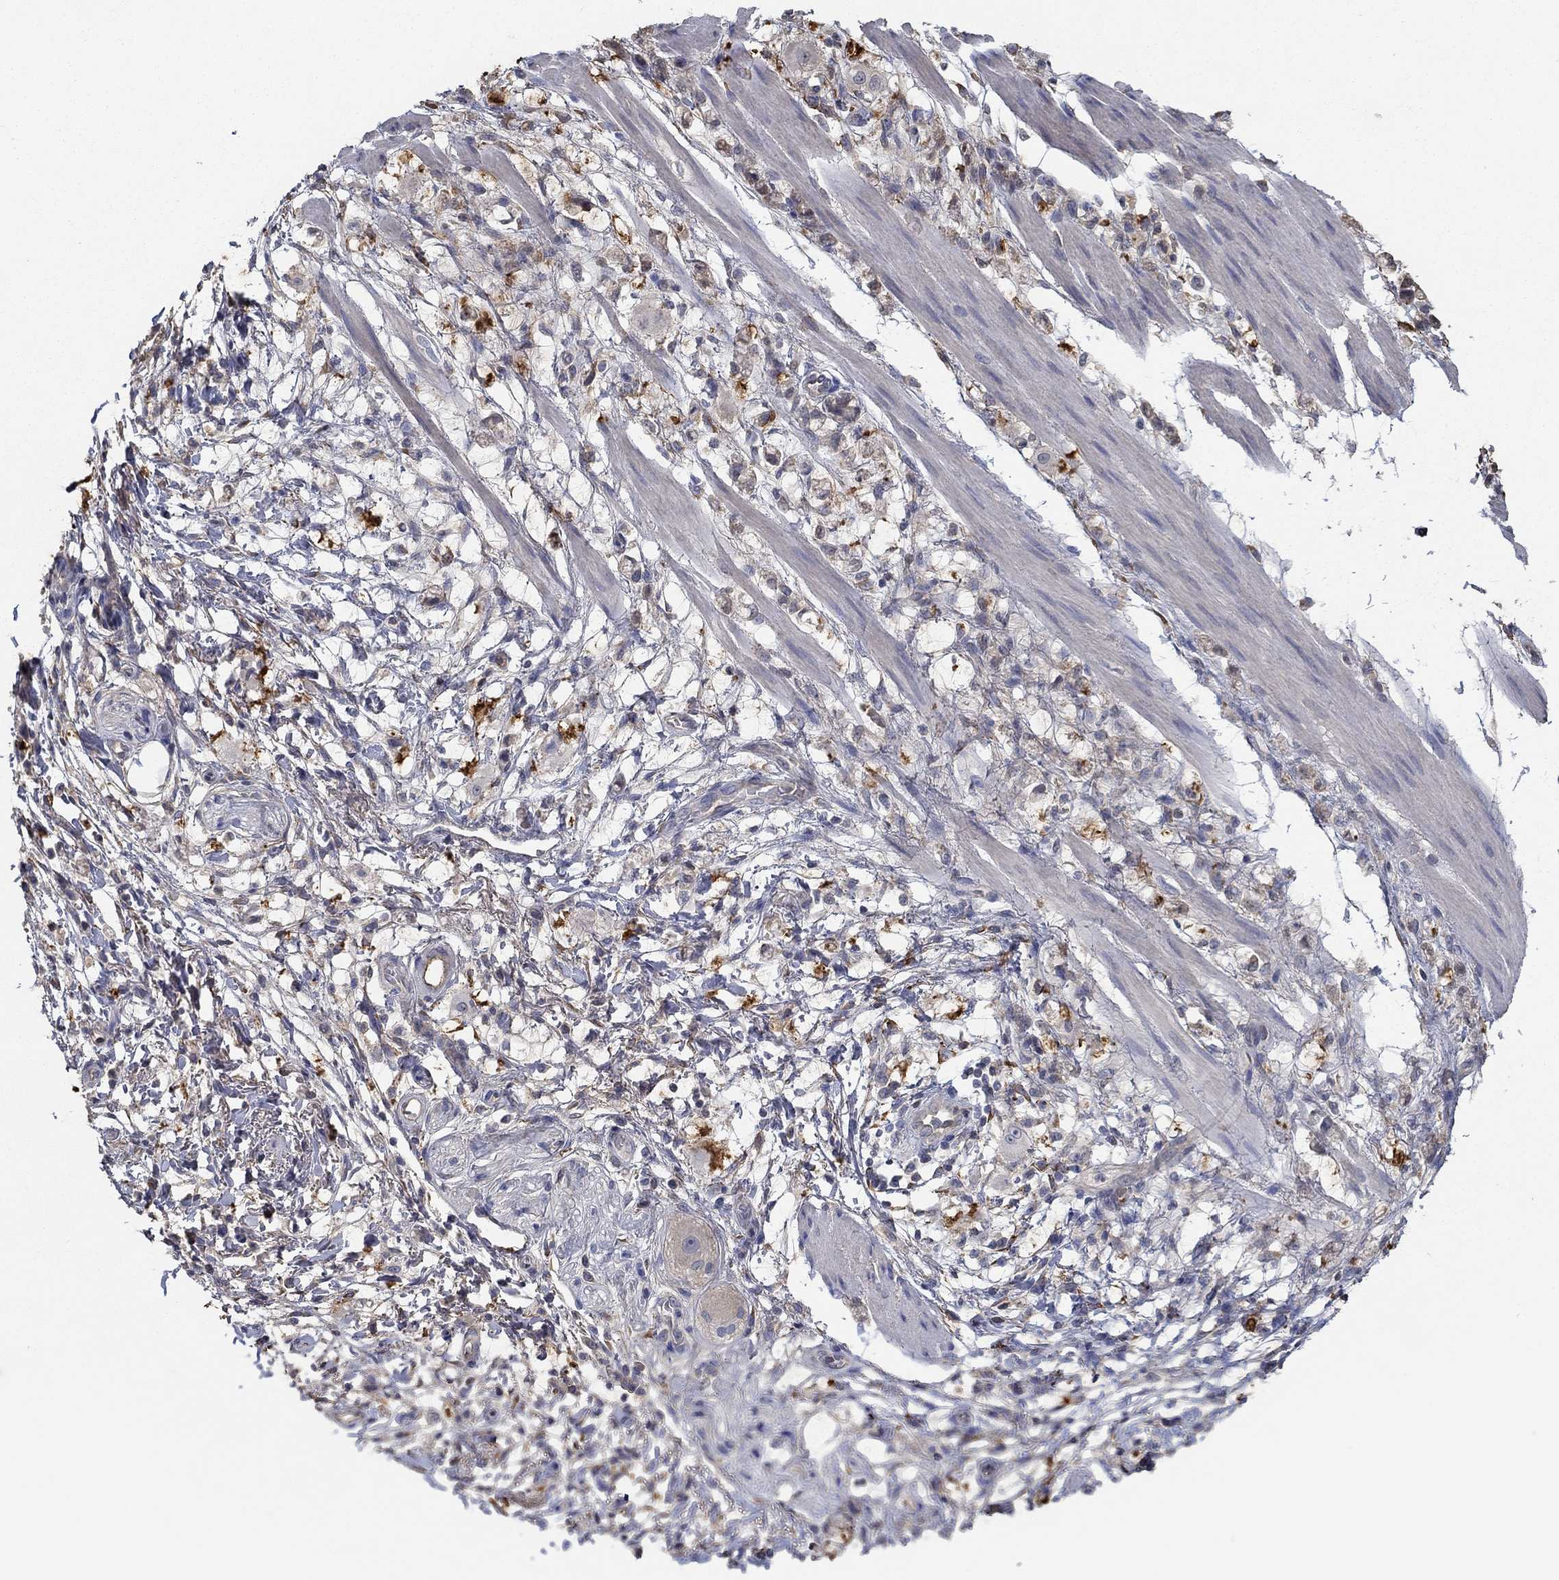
{"staining": {"intensity": "negative", "quantity": "none", "location": "none"}, "tissue": "stomach cancer", "cell_type": "Tumor cells", "image_type": "cancer", "snomed": [{"axis": "morphology", "description": "Adenocarcinoma, NOS"}, {"axis": "topography", "description": "Stomach"}], "caption": "Immunohistochemistry (IHC) of human stomach adenocarcinoma reveals no expression in tumor cells.", "gene": "IL10", "patient": {"sex": "female", "age": 60}}